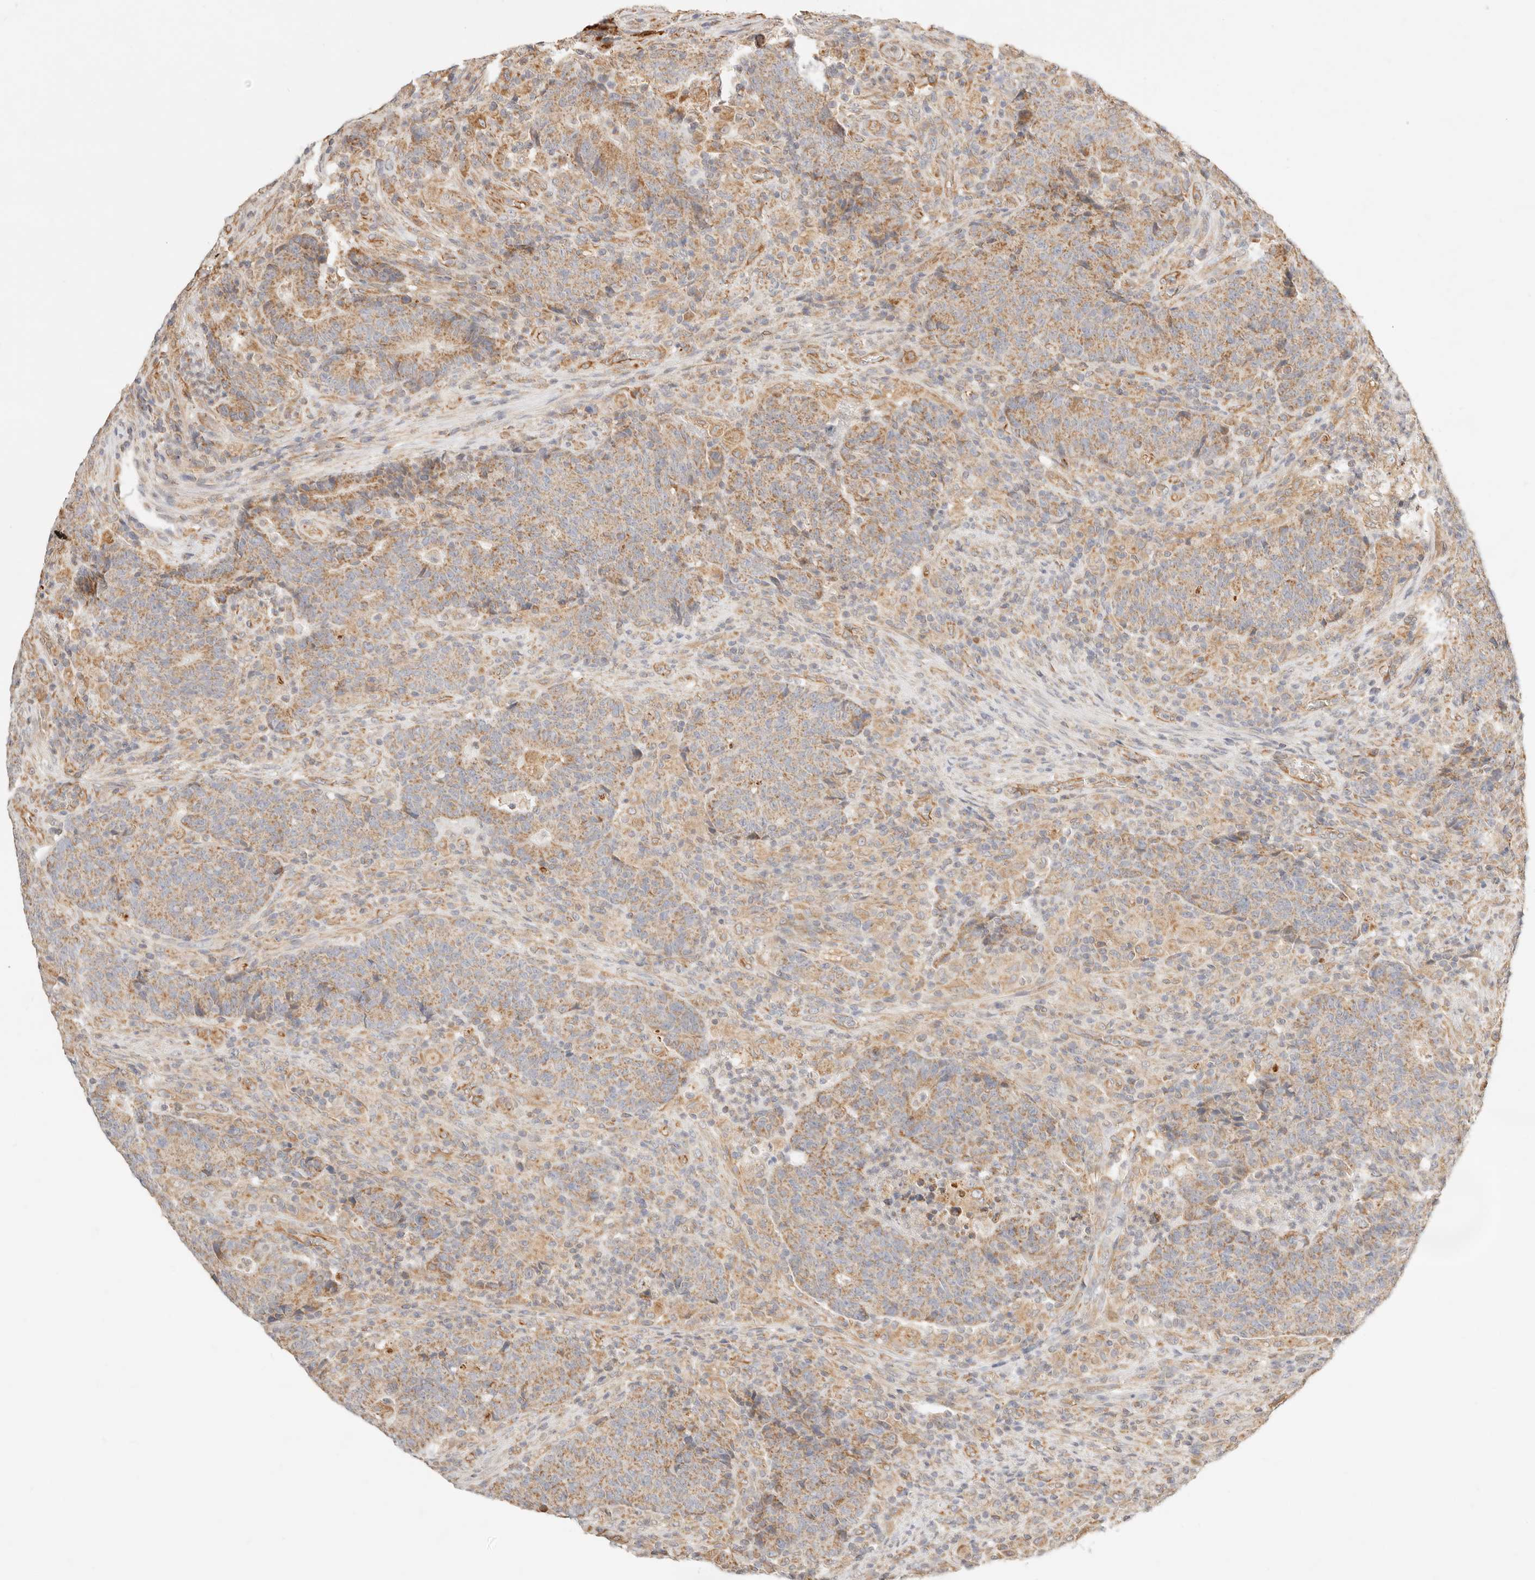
{"staining": {"intensity": "moderate", "quantity": ">75%", "location": "cytoplasmic/membranous"}, "tissue": "colorectal cancer", "cell_type": "Tumor cells", "image_type": "cancer", "snomed": [{"axis": "morphology", "description": "Adenocarcinoma, NOS"}, {"axis": "topography", "description": "Colon"}], "caption": "The photomicrograph shows staining of colorectal adenocarcinoma, revealing moderate cytoplasmic/membranous protein staining (brown color) within tumor cells.", "gene": "ZC3H11A", "patient": {"sex": "female", "age": 75}}